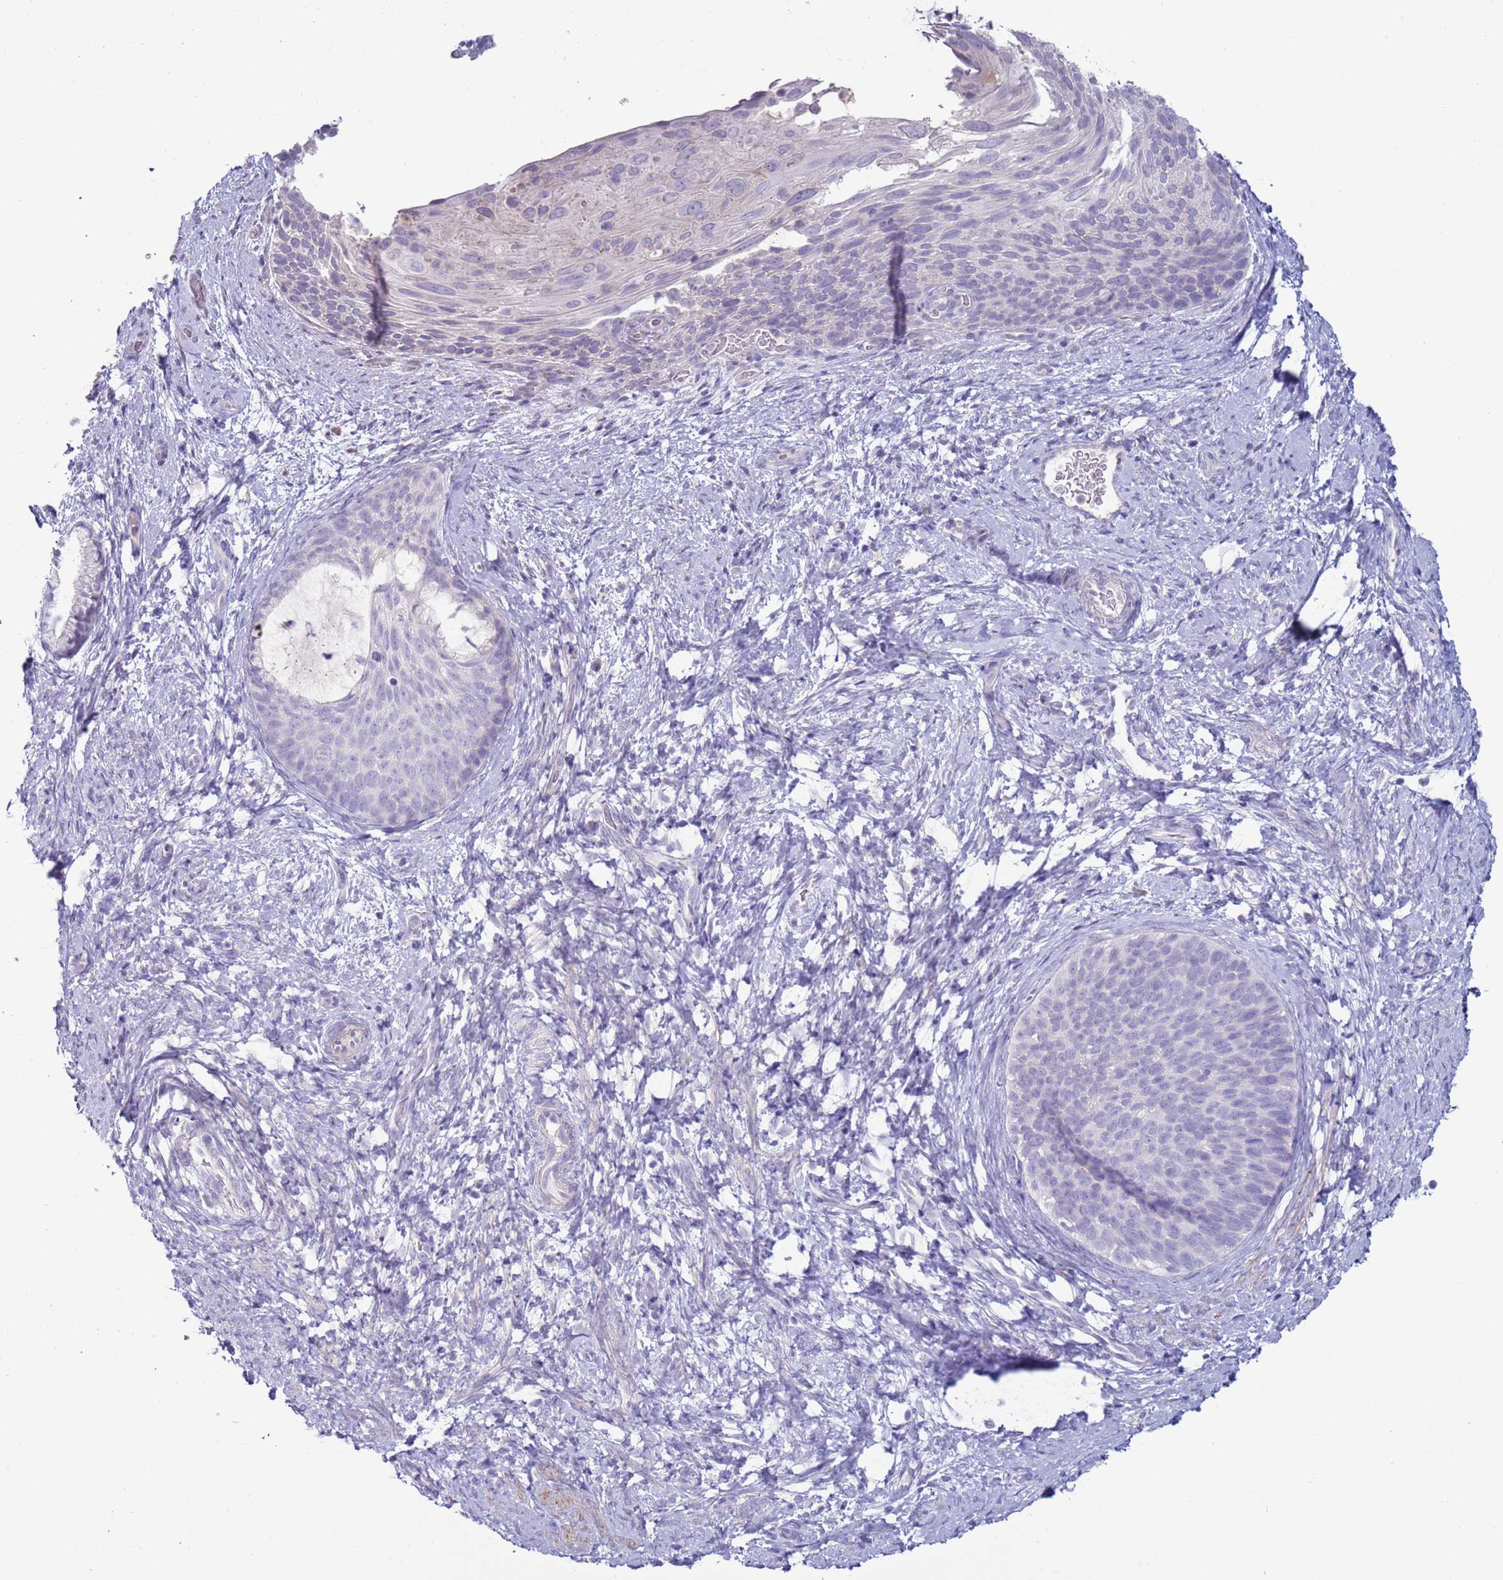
{"staining": {"intensity": "negative", "quantity": "none", "location": "none"}, "tissue": "cervical cancer", "cell_type": "Tumor cells", "image_type": "cancer", "snomed": [{"axis": "morphology", "description": "Squamous cell carcinoma, NOS"}, {"axis": "topography", "description": "Cervix"}], "caption": "The immunohistochemistry image has no significant positivity in tumor cells of cervical squamous cell carcinoma tissue.", "gene": "NPAP1", "patient": {"sex": "female", "age": 80}}